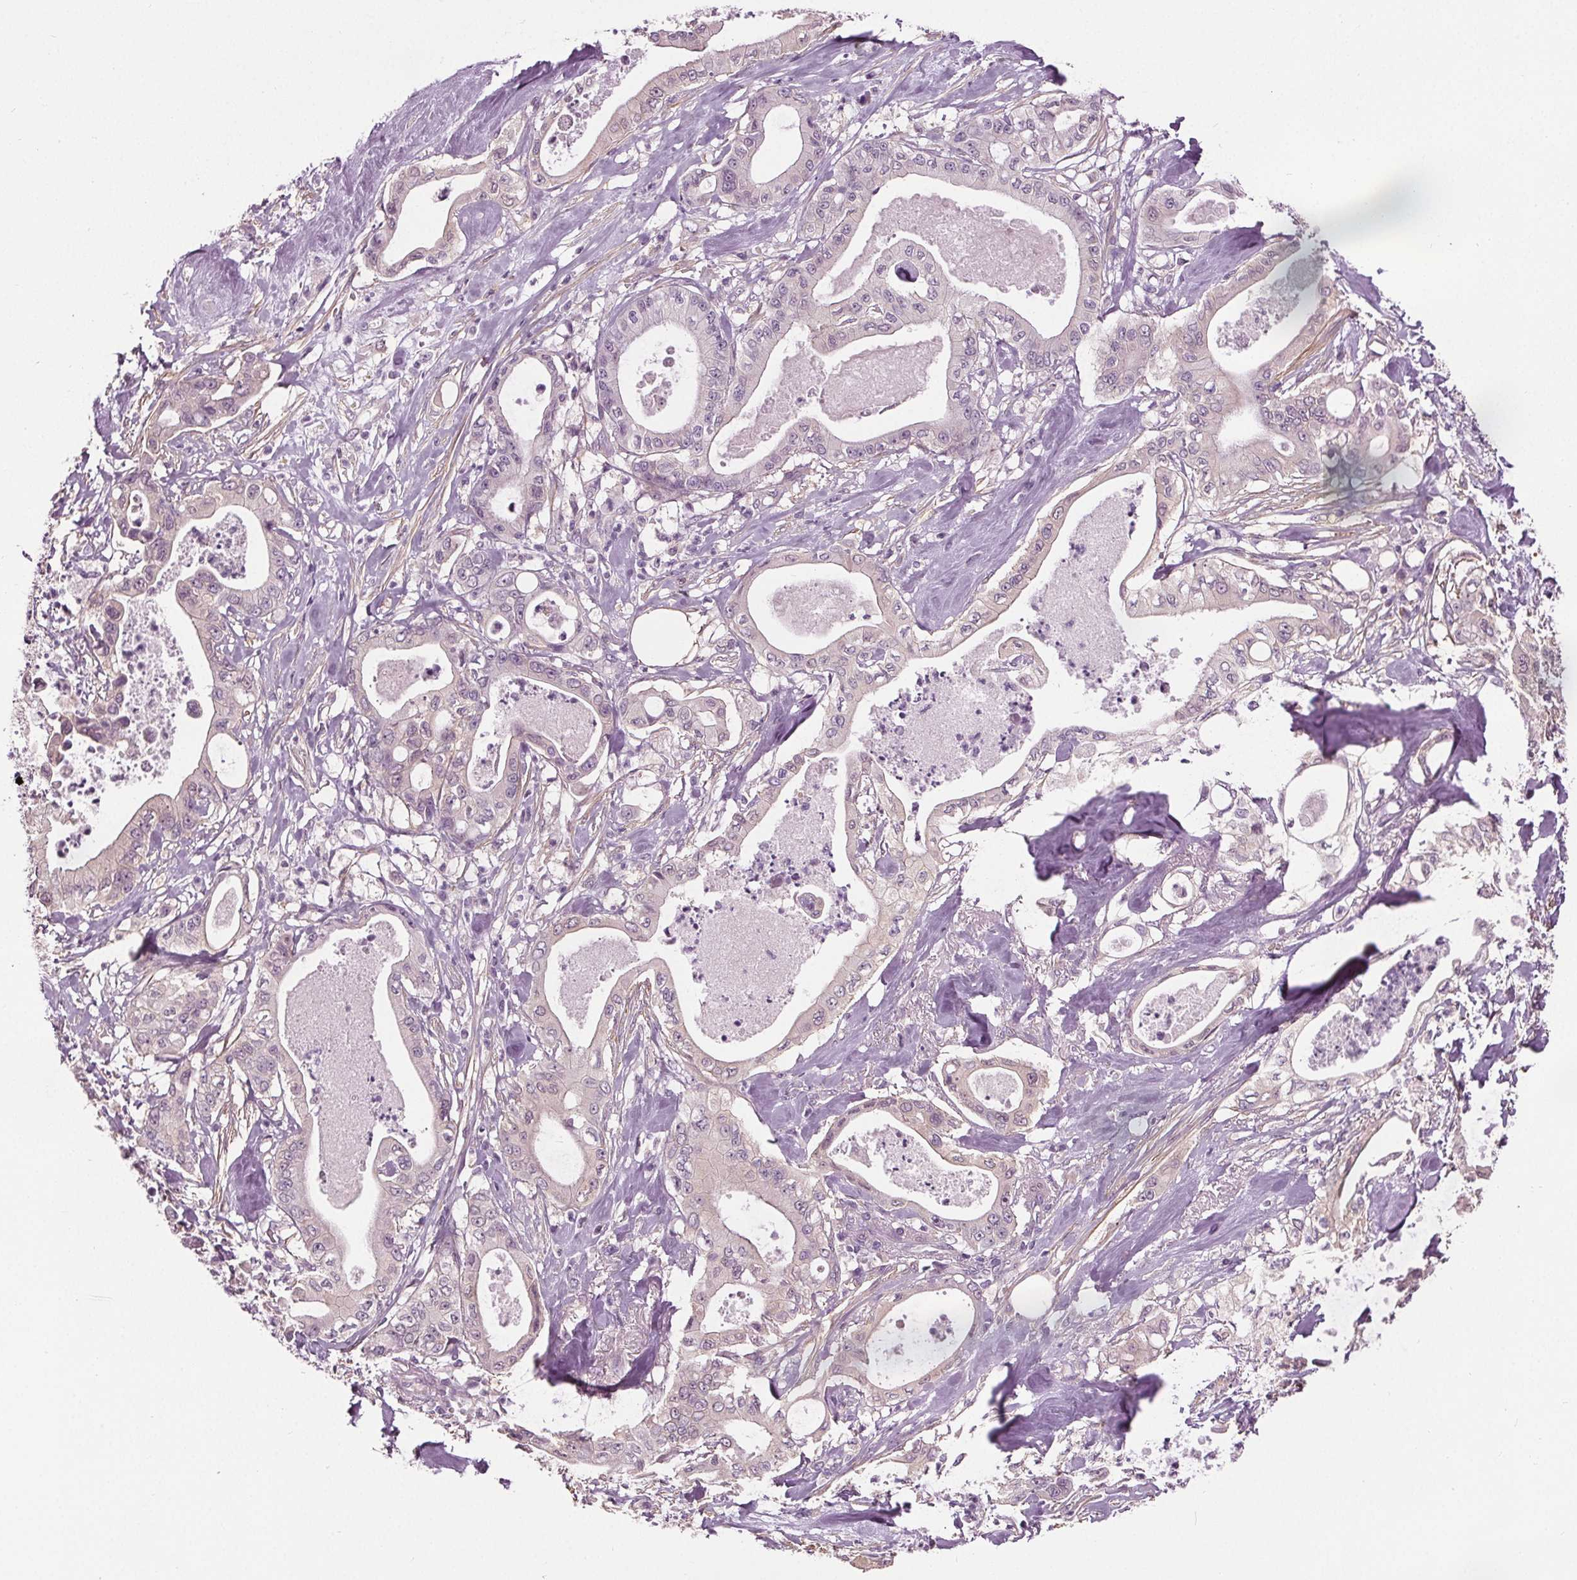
{"staining": {"intensity": "negative", "quantity": "none", "location": "none"}, "tissue": "pancreatic cancer", "cell_type": "Tumor cells", "image_type": "cancer", "snomed": [{"axis": "morphology", "description": "Adenocarcinoma, NOS"}, {"axis": "topography", "description": "Pancreas"}], "caption": "DAB (3,3'-diaminobenzidine) immunohistochemical staining of pancreatic adenocarcinoma demonstrates no significant positivity in tumor cells. The staining was performed using DAB (3,3'-diaminobenzidine) to visualize the protein expression in brown, while the nuclei were stained in blue with hematoxylin (Magnification: 20x).", "gene": "RASA1", "patient": {"sex": "male", "age": 71}}